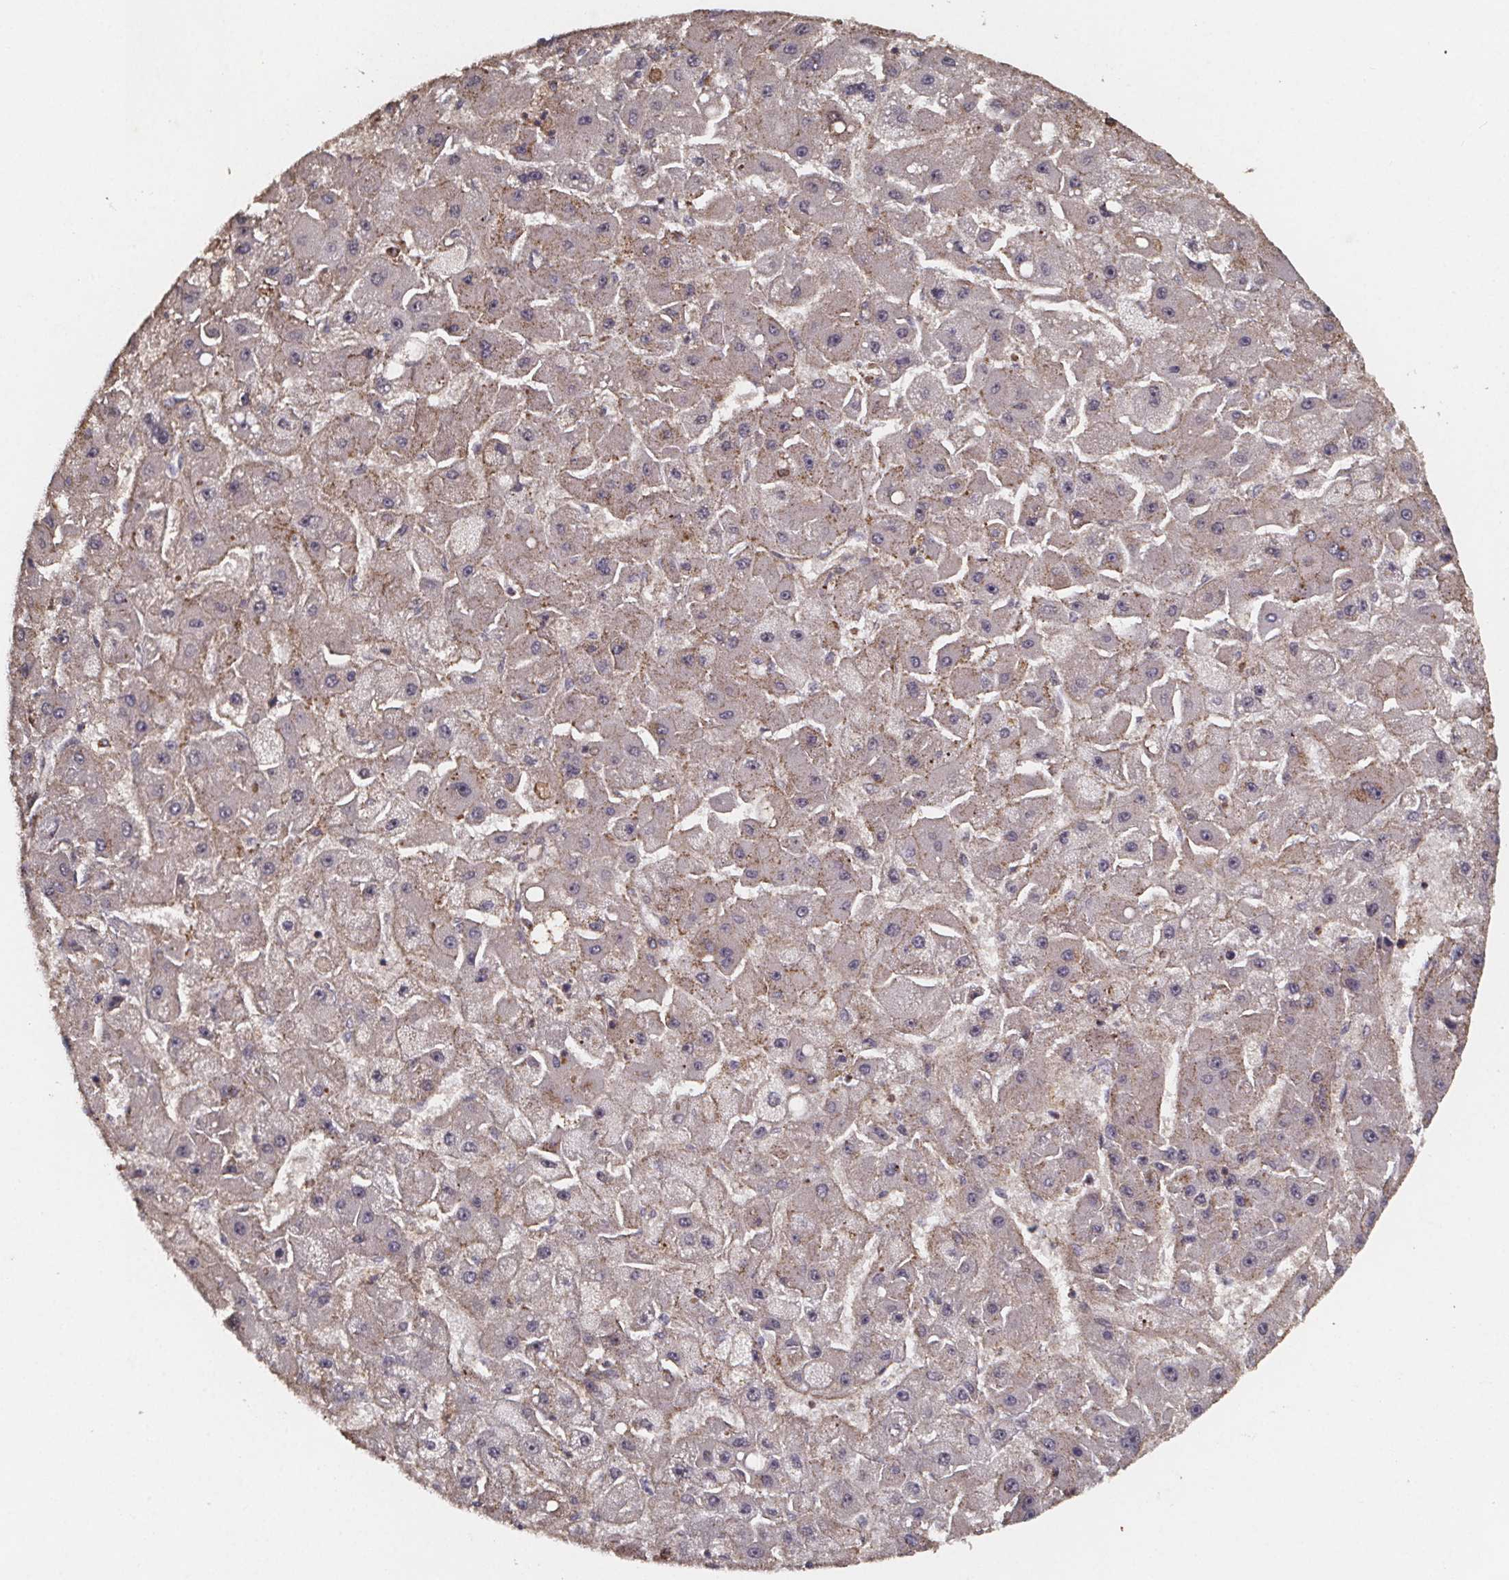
{"staining": {"intensity": "moderate", "quantity": "<25%", "location": "cytoplasmic/membranous"}, "tissue": "liver cancer", "cell_type": "Tumor cells", "image_type": "cancer", "snomed": [{"axis": "morphology", "description": "Carcinoma, Hepatocellular, NOS"}, {"axis": "topography", "description": "Liver"}], "caption": "Approximately <25% of tumor cells in liver hepatocellular carcinoma display moderate cytoplasmic/membranous protein positivity as visualized by brown immunohistochemical staining.", "gene": "ZNF879", "patient": {"sex": "female", "age": 25}}